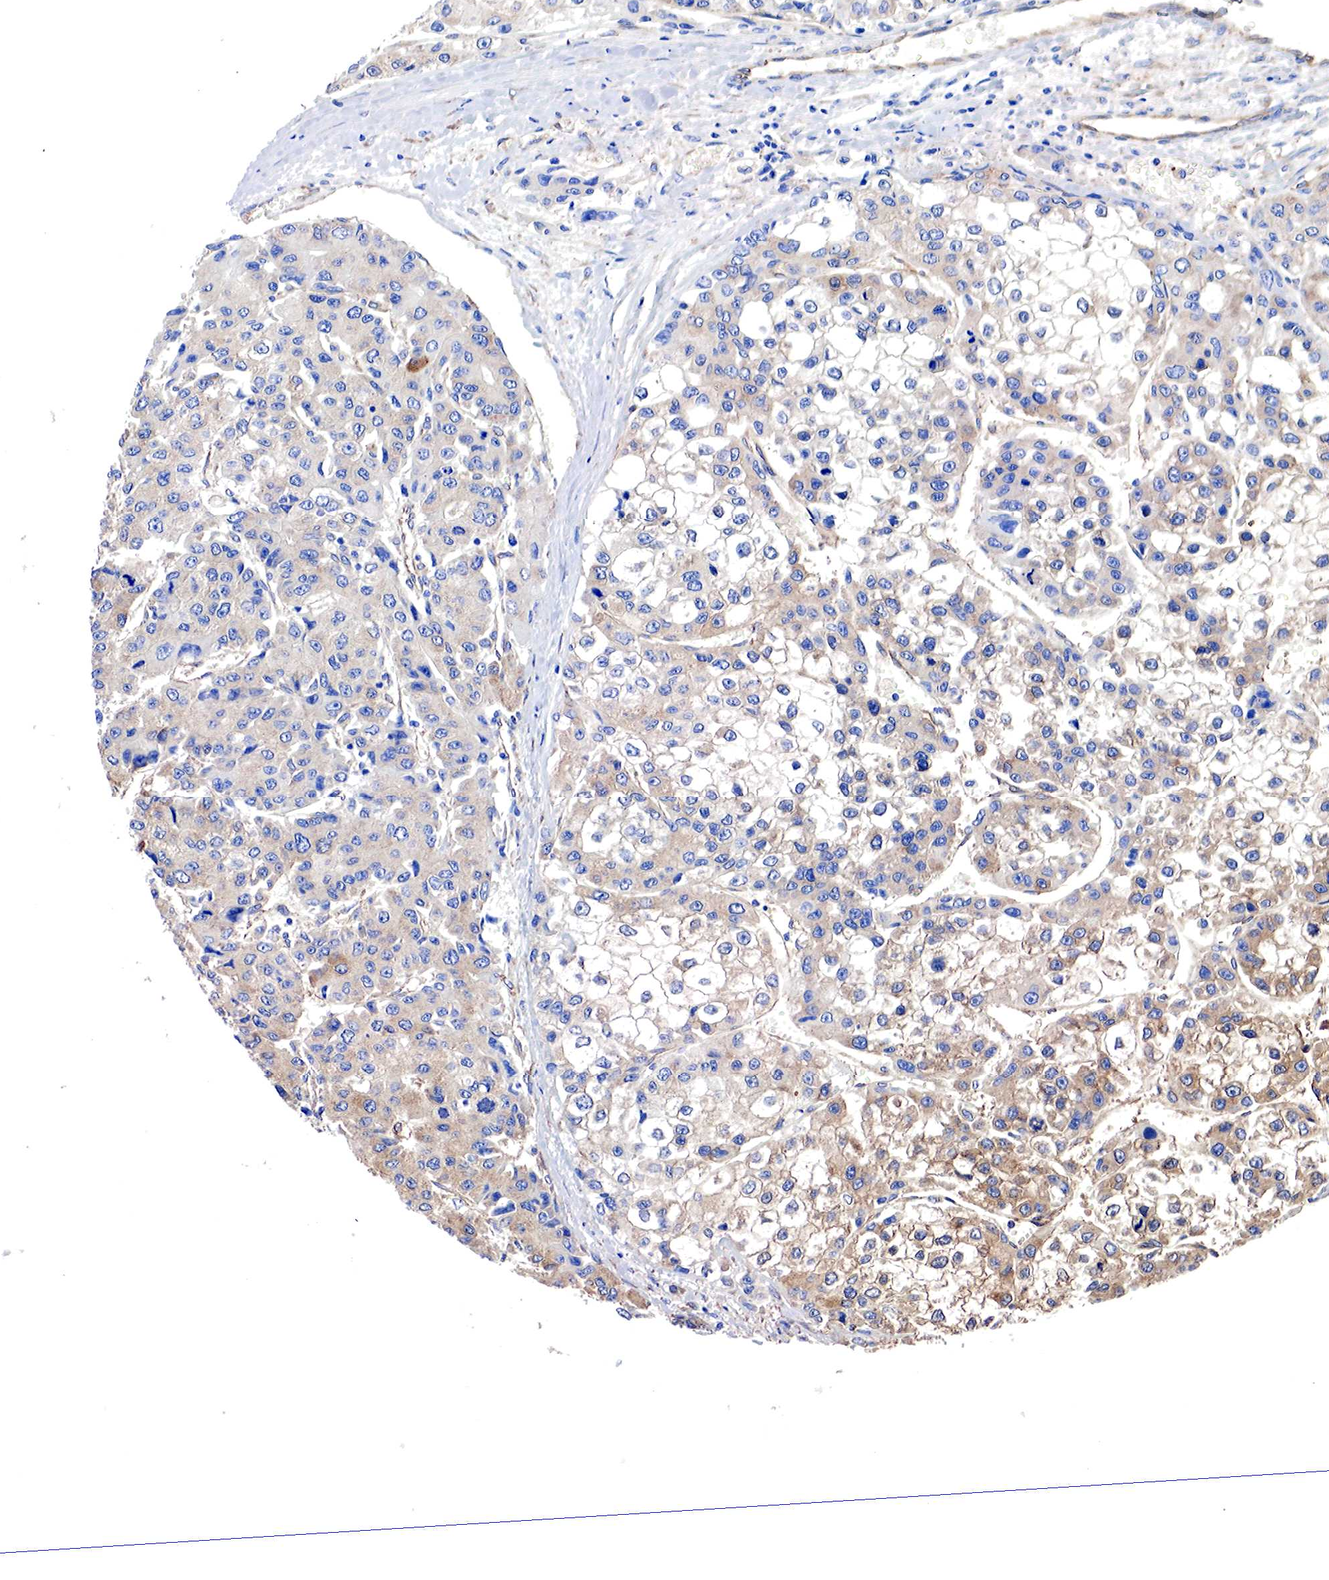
{"staining": {"intensity": "moderate", "quantity": "25%-75%", "location": "cytoplasmic/membranous"}, "tissue": "liver cancer", "cell_type": "Tumor cells", "image_type": "cancer", "snomed": [{"axis": "morphology", "description": "Carcinoma, Hepatocellular, NOS"}, {"axis": "topography", "description": "Liver"}], "caption": "Brown immunohistochemical staining in human liver hepatocellular carcinoma shows moderate cytoplasmic/membranous positivity in approximately 25%-75% of tumor cells. (DAB = brown stain, brightfield microscopy at high magnification).", "gene": "RDX", "patient": {"sex": "female", "age": 66}}